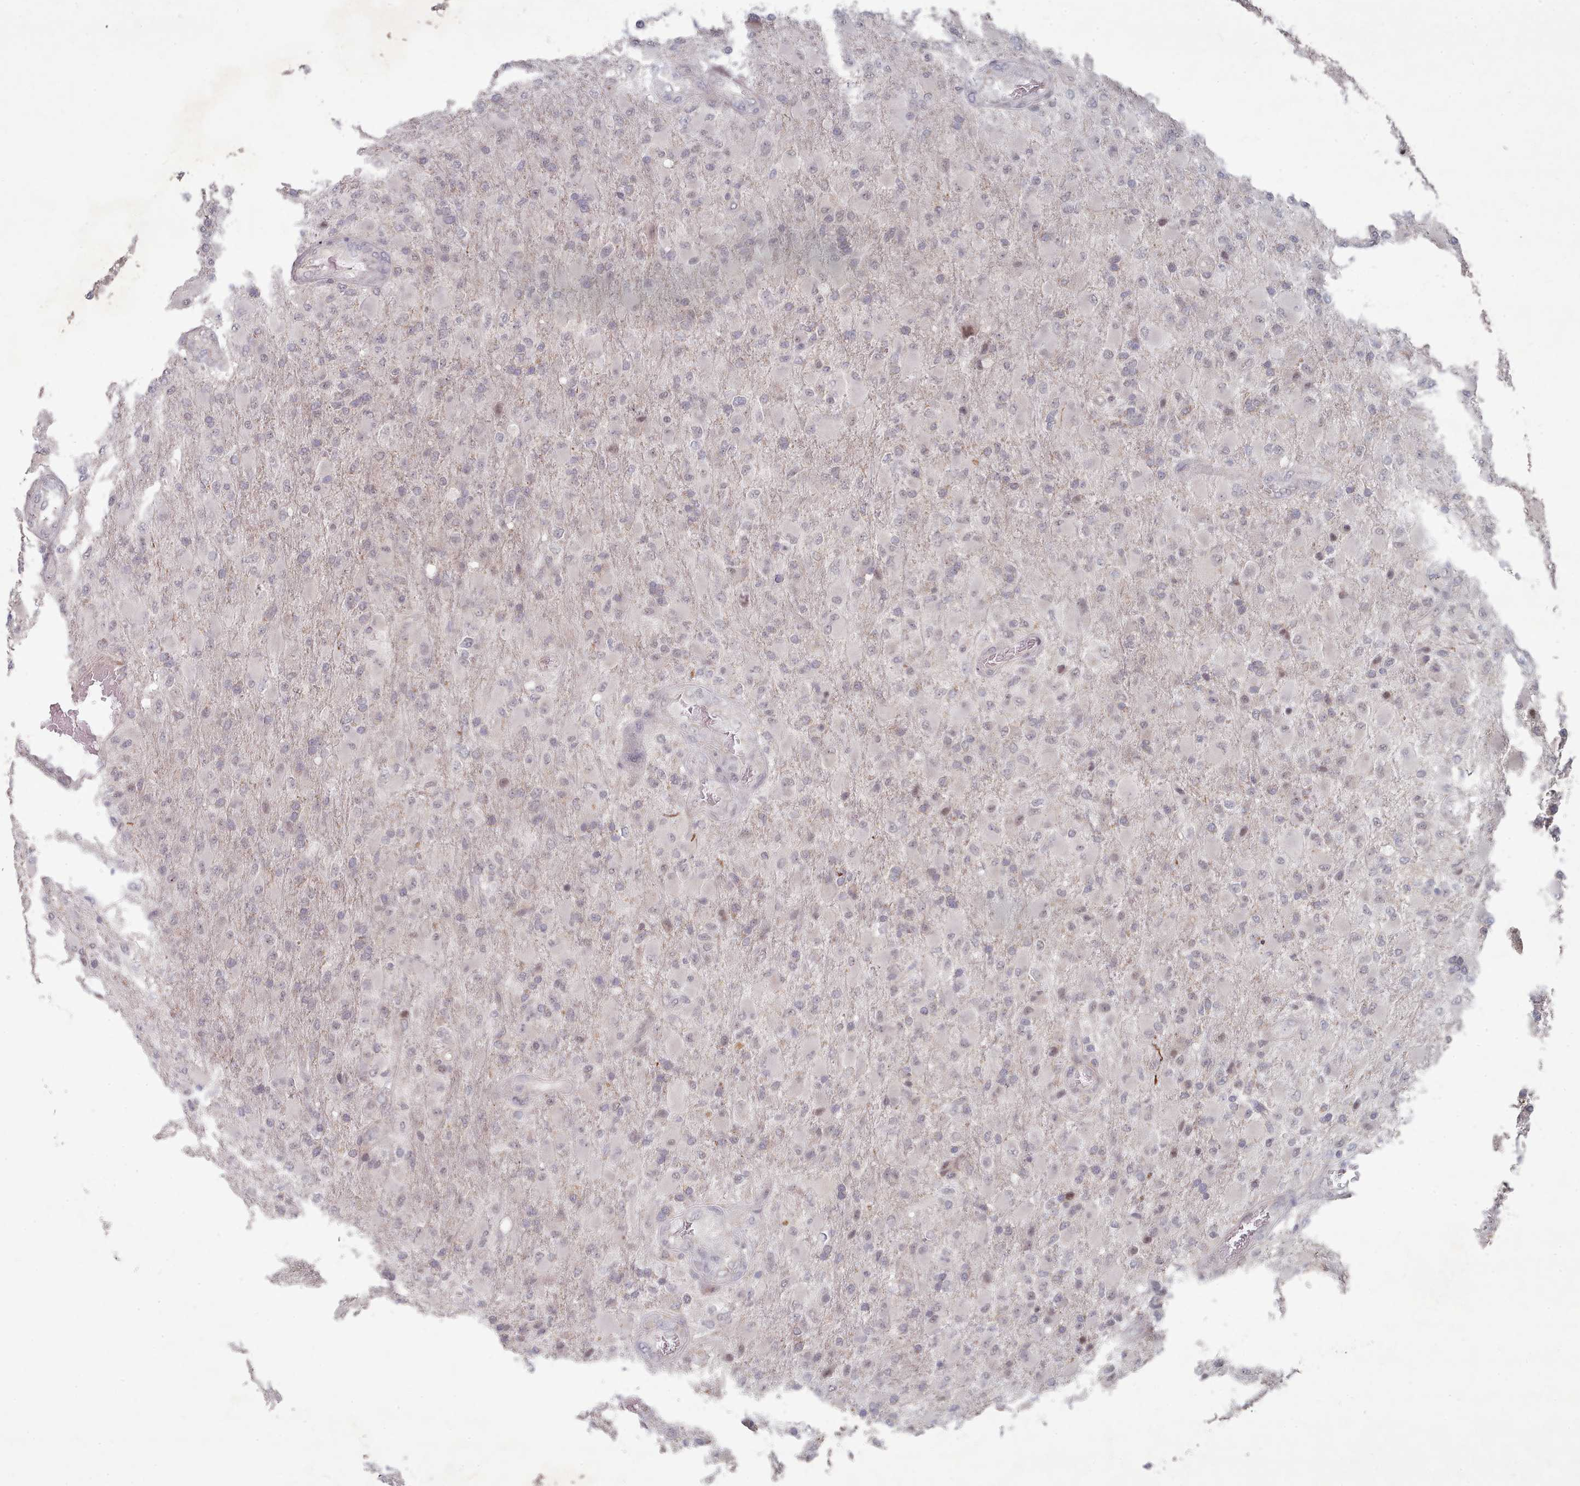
{"staining": {"intensity": "negative", "quantity": "none", "location": "none"}, "tissue": "glioma", "cell_type": "Tumor cells", "image_type": "cancer", "snomed": [{"axis": "morphology", "description": "Glioma, malignant, Low grade"}, {"axis": "topography", "description": "Brain"}], "caption": "High magnification brightfield microscopy of glioma stained with DAB (brown) and counterstained with hematoxylin (blue): tumor cells show no significant expression.", "gene": "CPSF4", "patient": {"sex": "male", "age": 65}}